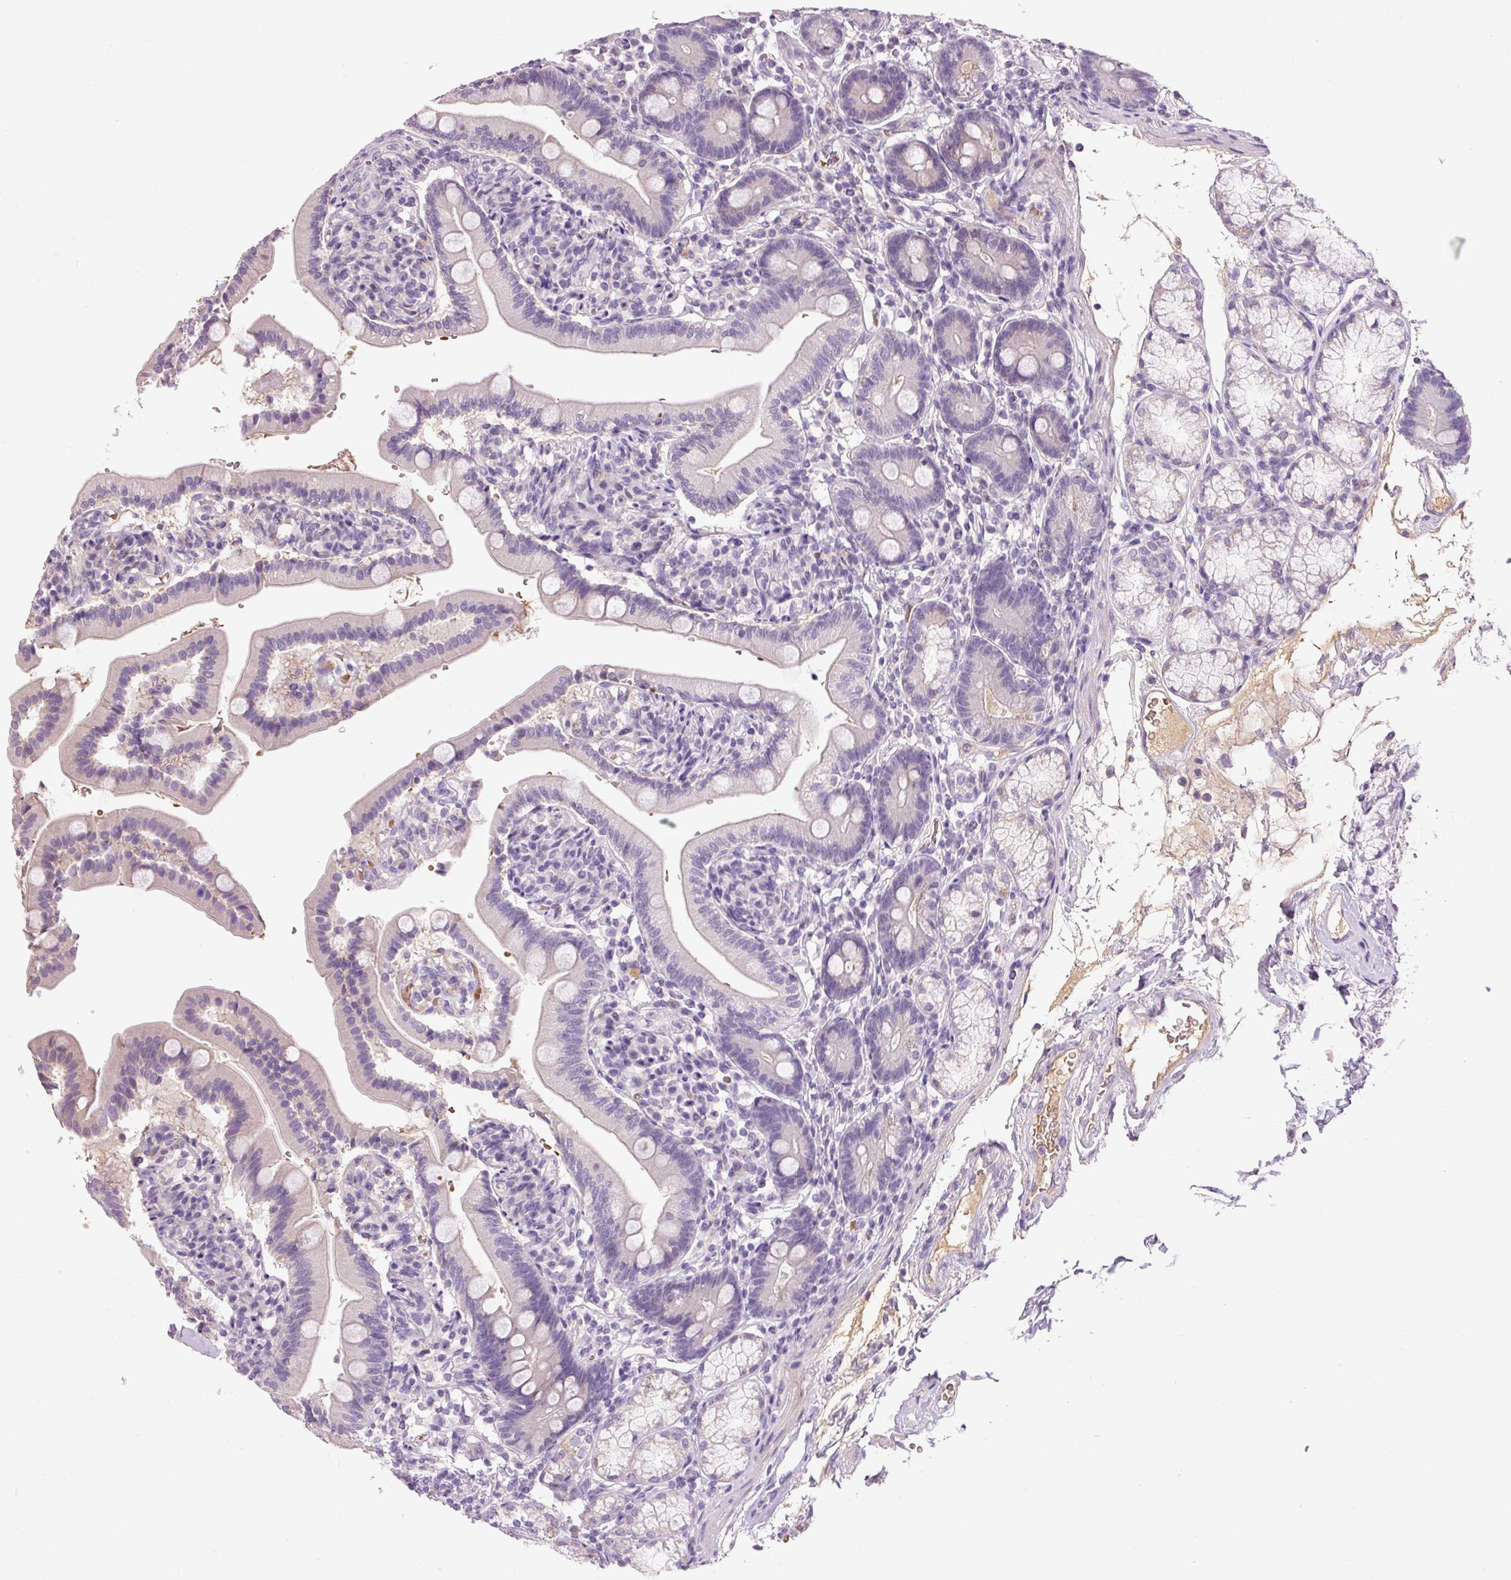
{"staining": {"intensity": "negative", "quantity": "none", "location": "none"}, "tissue": "duodenum", "cell_type": "Glandular cells", "image_type": "normal", "snomed": [{"axis": "morphology", "description": "Normal tissue, NOS"}, {"axis": "topography", "description": "Duodenum"}], "caption": "An immunohistochemistry (IHC) histopathology image of benign duodenum is shown. There is no staining in glandular cells of duodenum.", "gene": "CMTM8", "patient": {"sex": "female", "age": 67}}